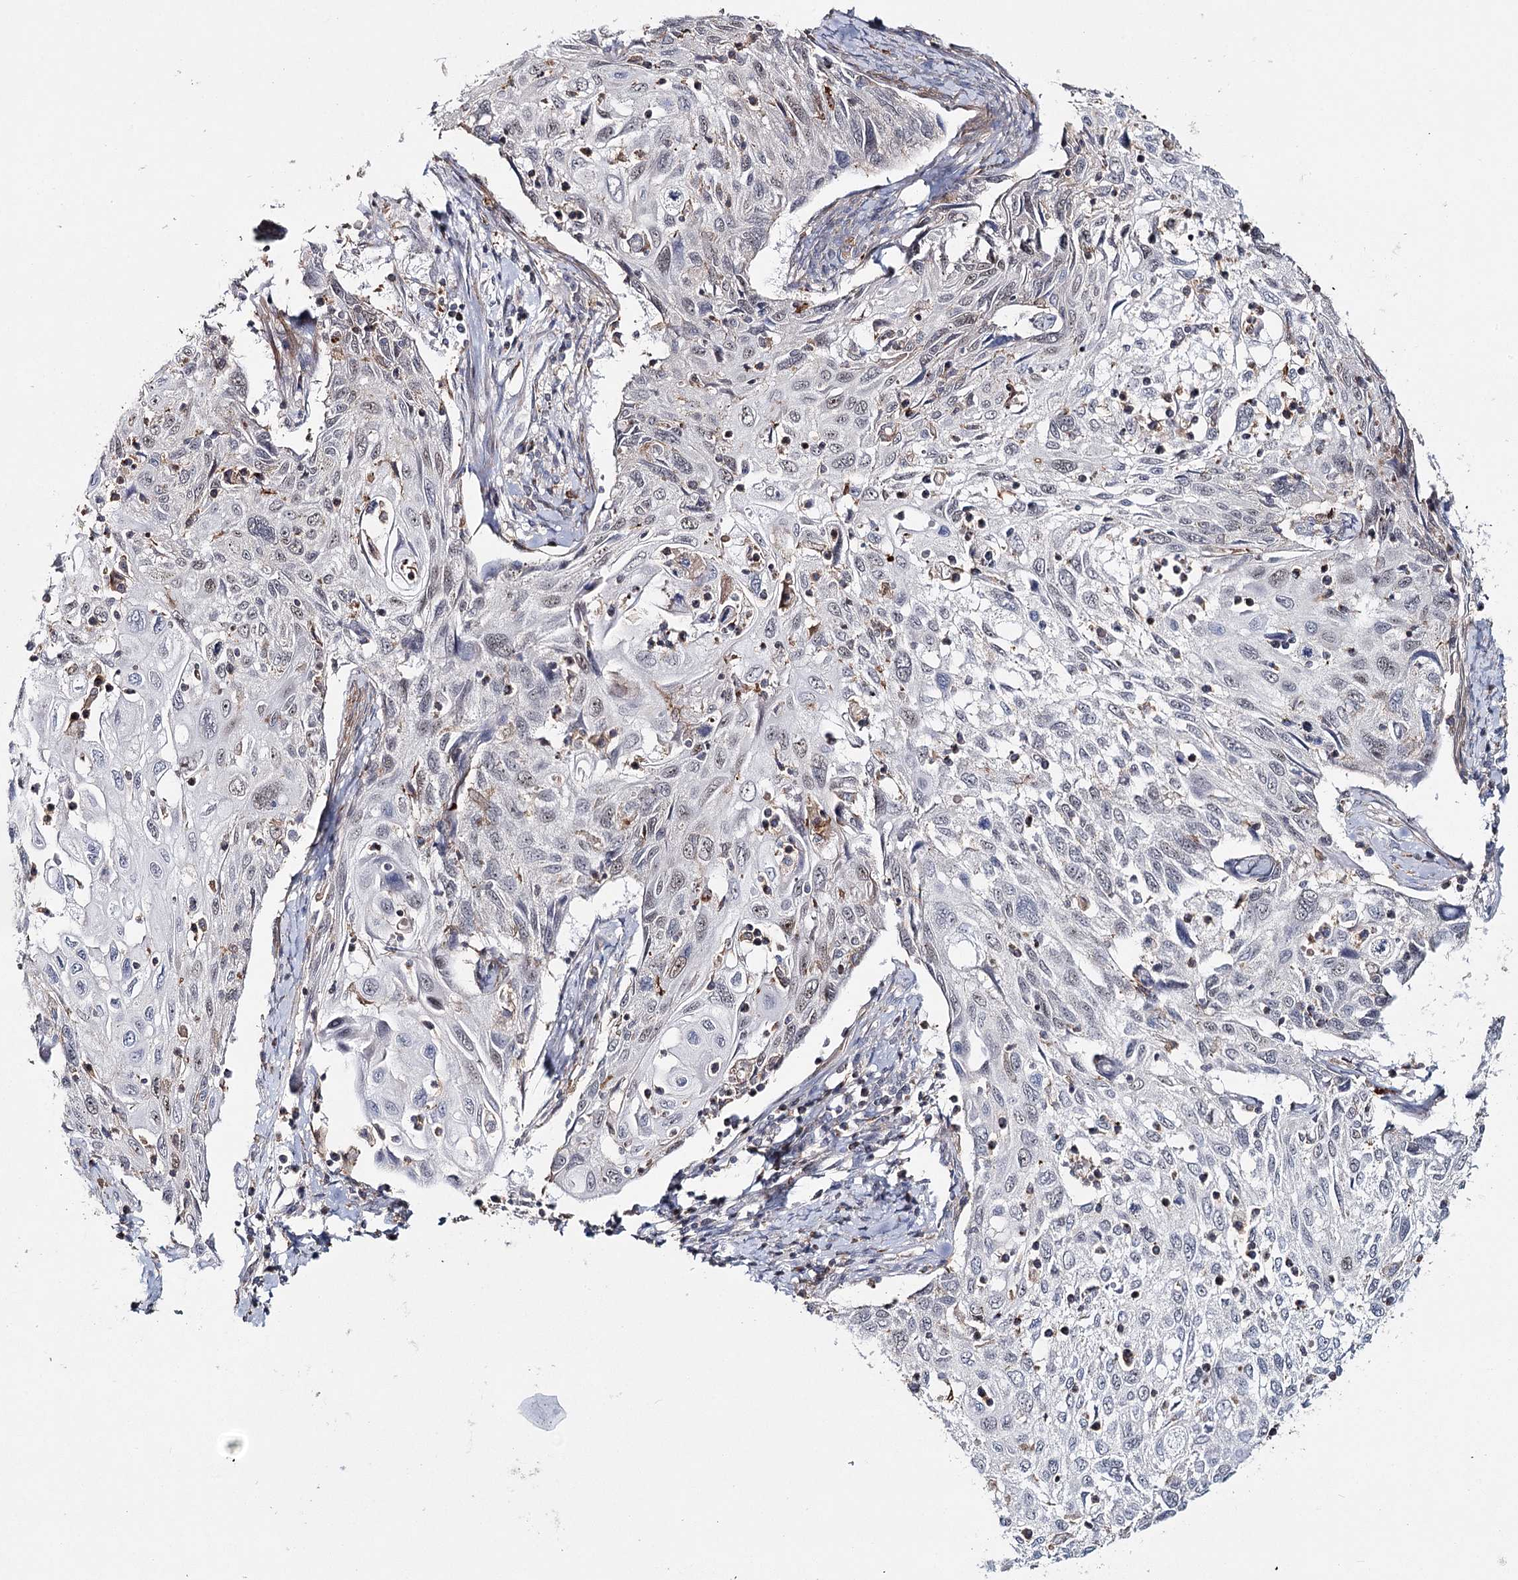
{"staining": {"intensity": "negative", "quantity": "none", "location": "none"}, "tissue": "cervical cancer", "cell_type": "Tumor cells", "image_type": "cancer", "snomed": [{"axis": "morphology", "description": "Squamous cell carcinoma, NOS"}, {"axis": "topography", "description": "Cervix"}], "caption": "The image exhibits no staining of tumor cells in cervical squamous cell carcinoma.", "gene": "ZC3H8", "patient": {"sex": "female", "age": 70}}